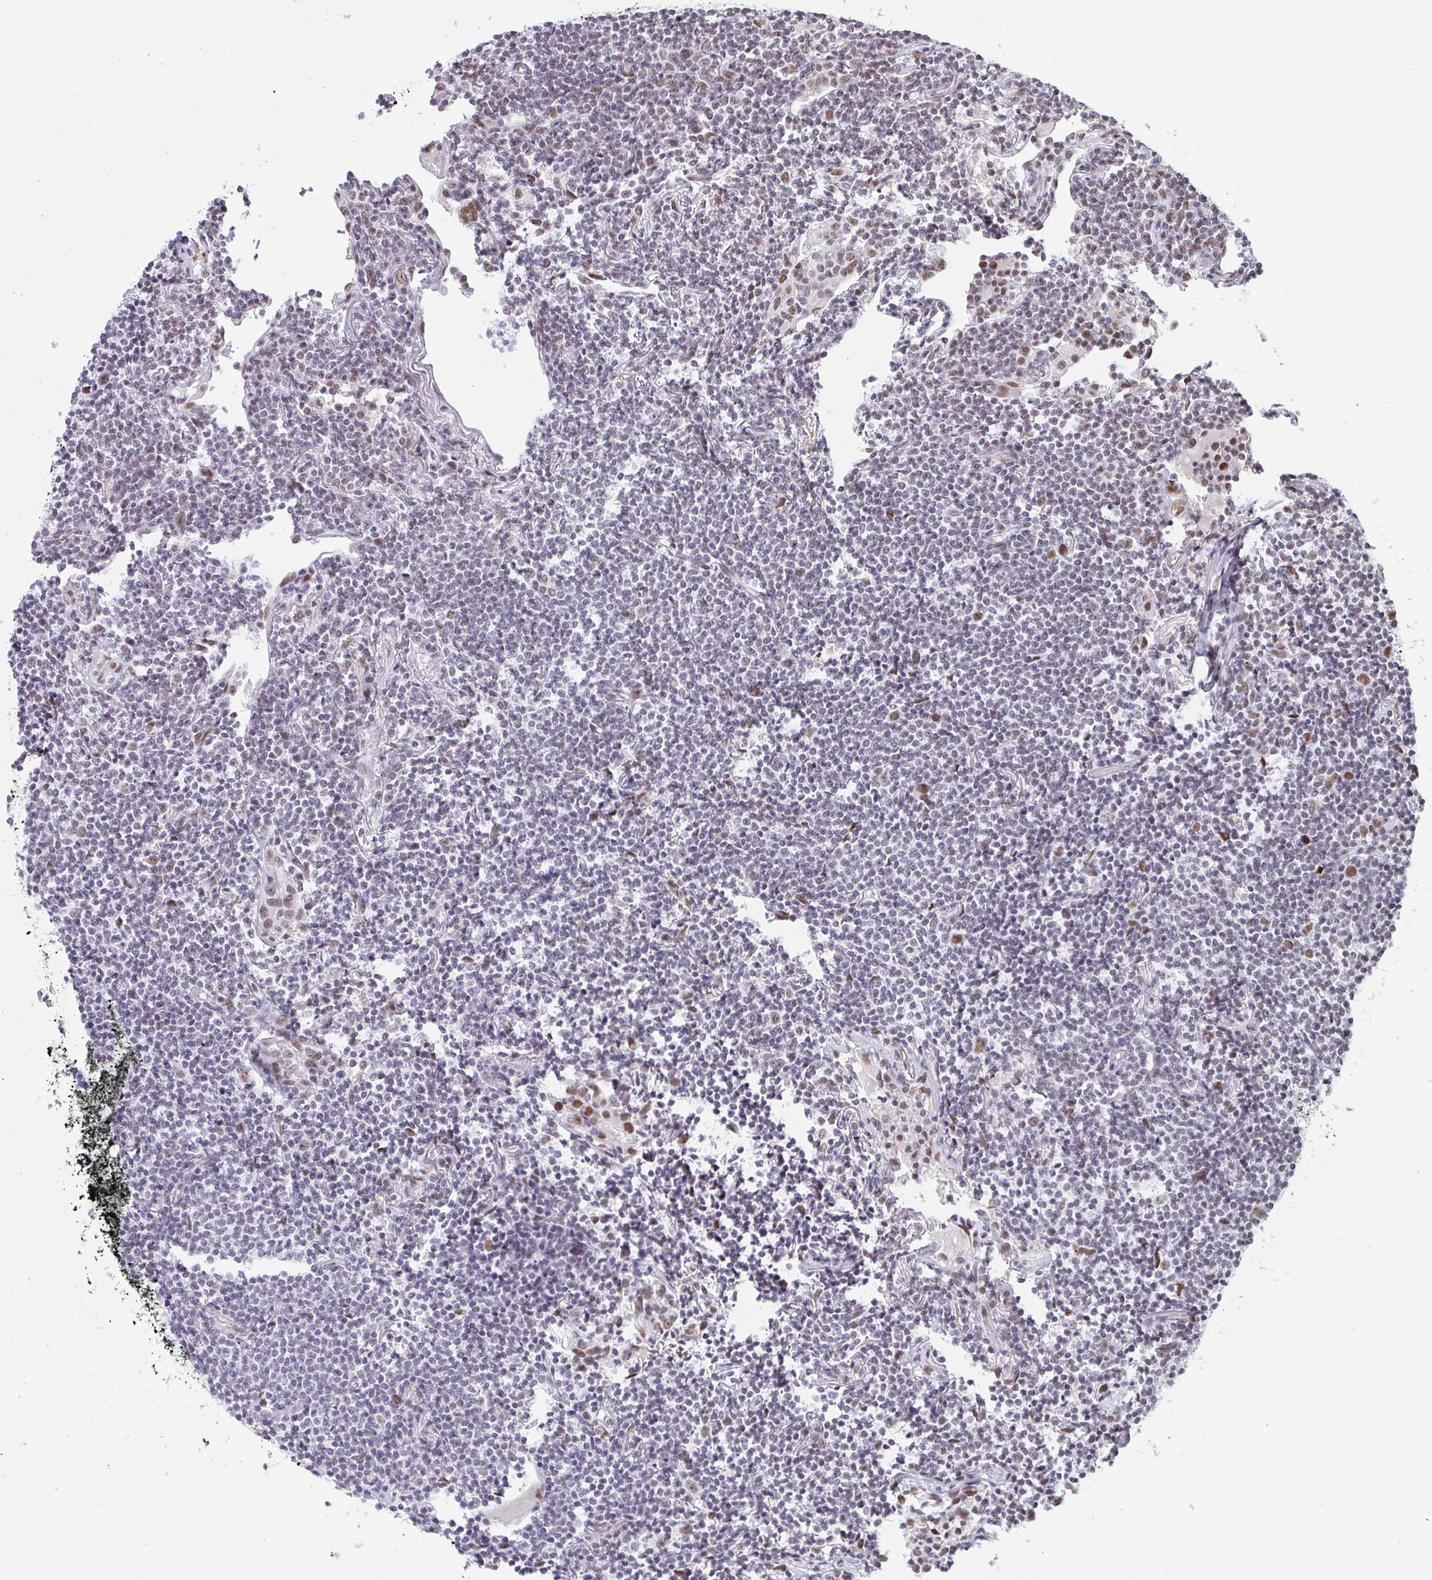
{"staining": {"intensity": "negative", "quantity": "none", "location": "none"}, "tissue": "lymphoma", "cell_type": "Tumor cells", "image_type": "cancer", "snomed": [{"axis": "morphology", "description": "Malignant lymphoma, non-Hodgkin's type, Low grade"}, {"axis": "topography", "description": "Lung"}], "caption": "High magnification brightfield microscopy of lymphoma stained with DAB (brown) and counterstained with hematoxylin (blue): tumor cells show no significant staining.", "gene": "CBFA2T2", "patient": {"sex": "female", "age": 71}}